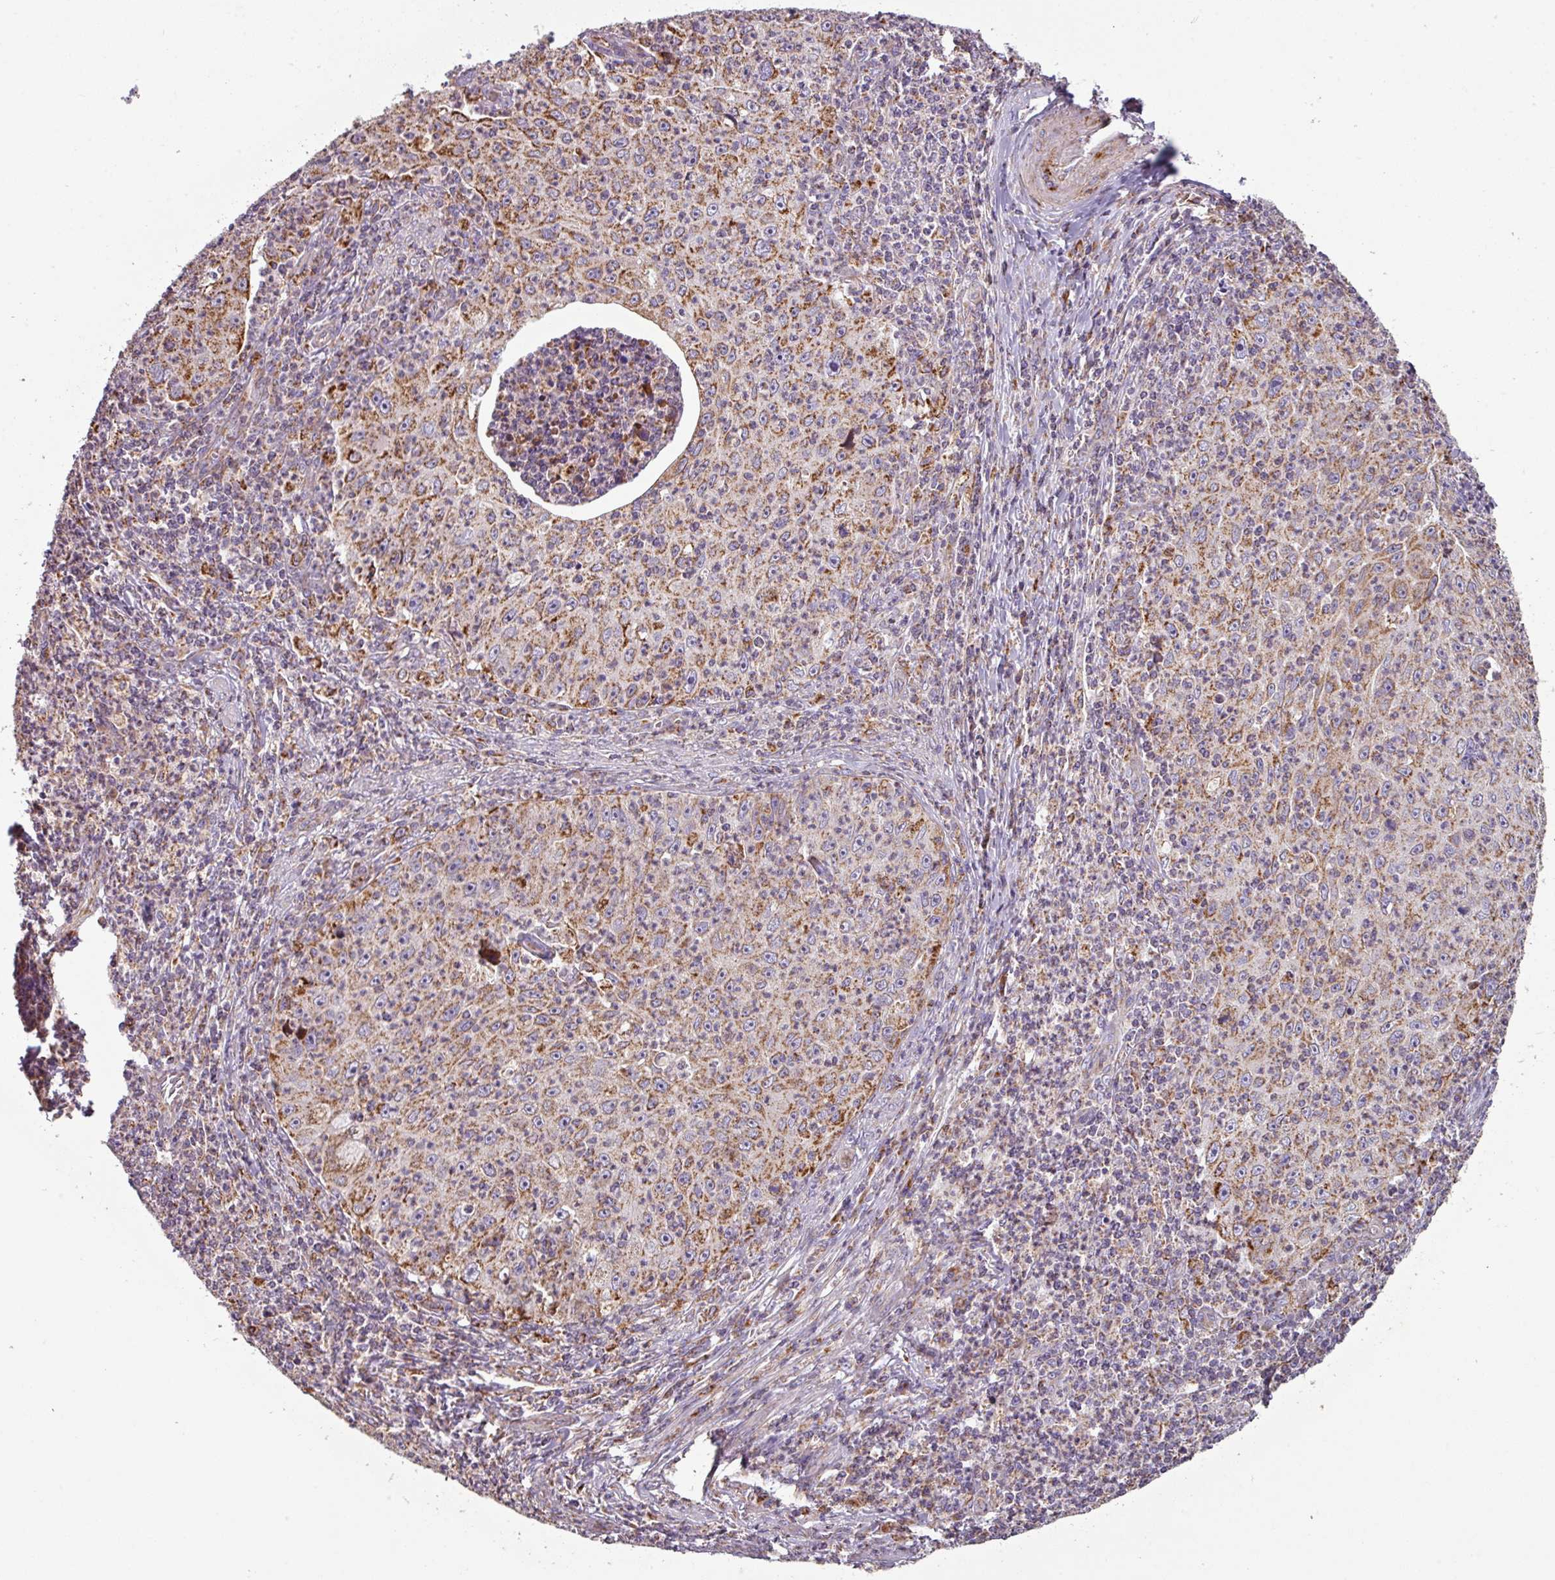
{"staining": {"intensity": "moderate", "quantity": ">75%", "location": "cytoplasmic/membranous"}, "tissue": "cervical cancer", "cell_type": "Tumor cells", "image_type": "cancer", "snomed": [{"axis": "morphology", "description": "Squamous cell carcinoma, NOS"}, {"axis": "topography", "description": "Cervix"}], "caption": "Immunohistochemical staining of cervical squamous cell carcinoma shows moderate cytoplasmic/membranous protein positivity in approximately >75% of tumor cells.", "gene": "SQOR", "patient": {"sex": "female", "age": 30}}